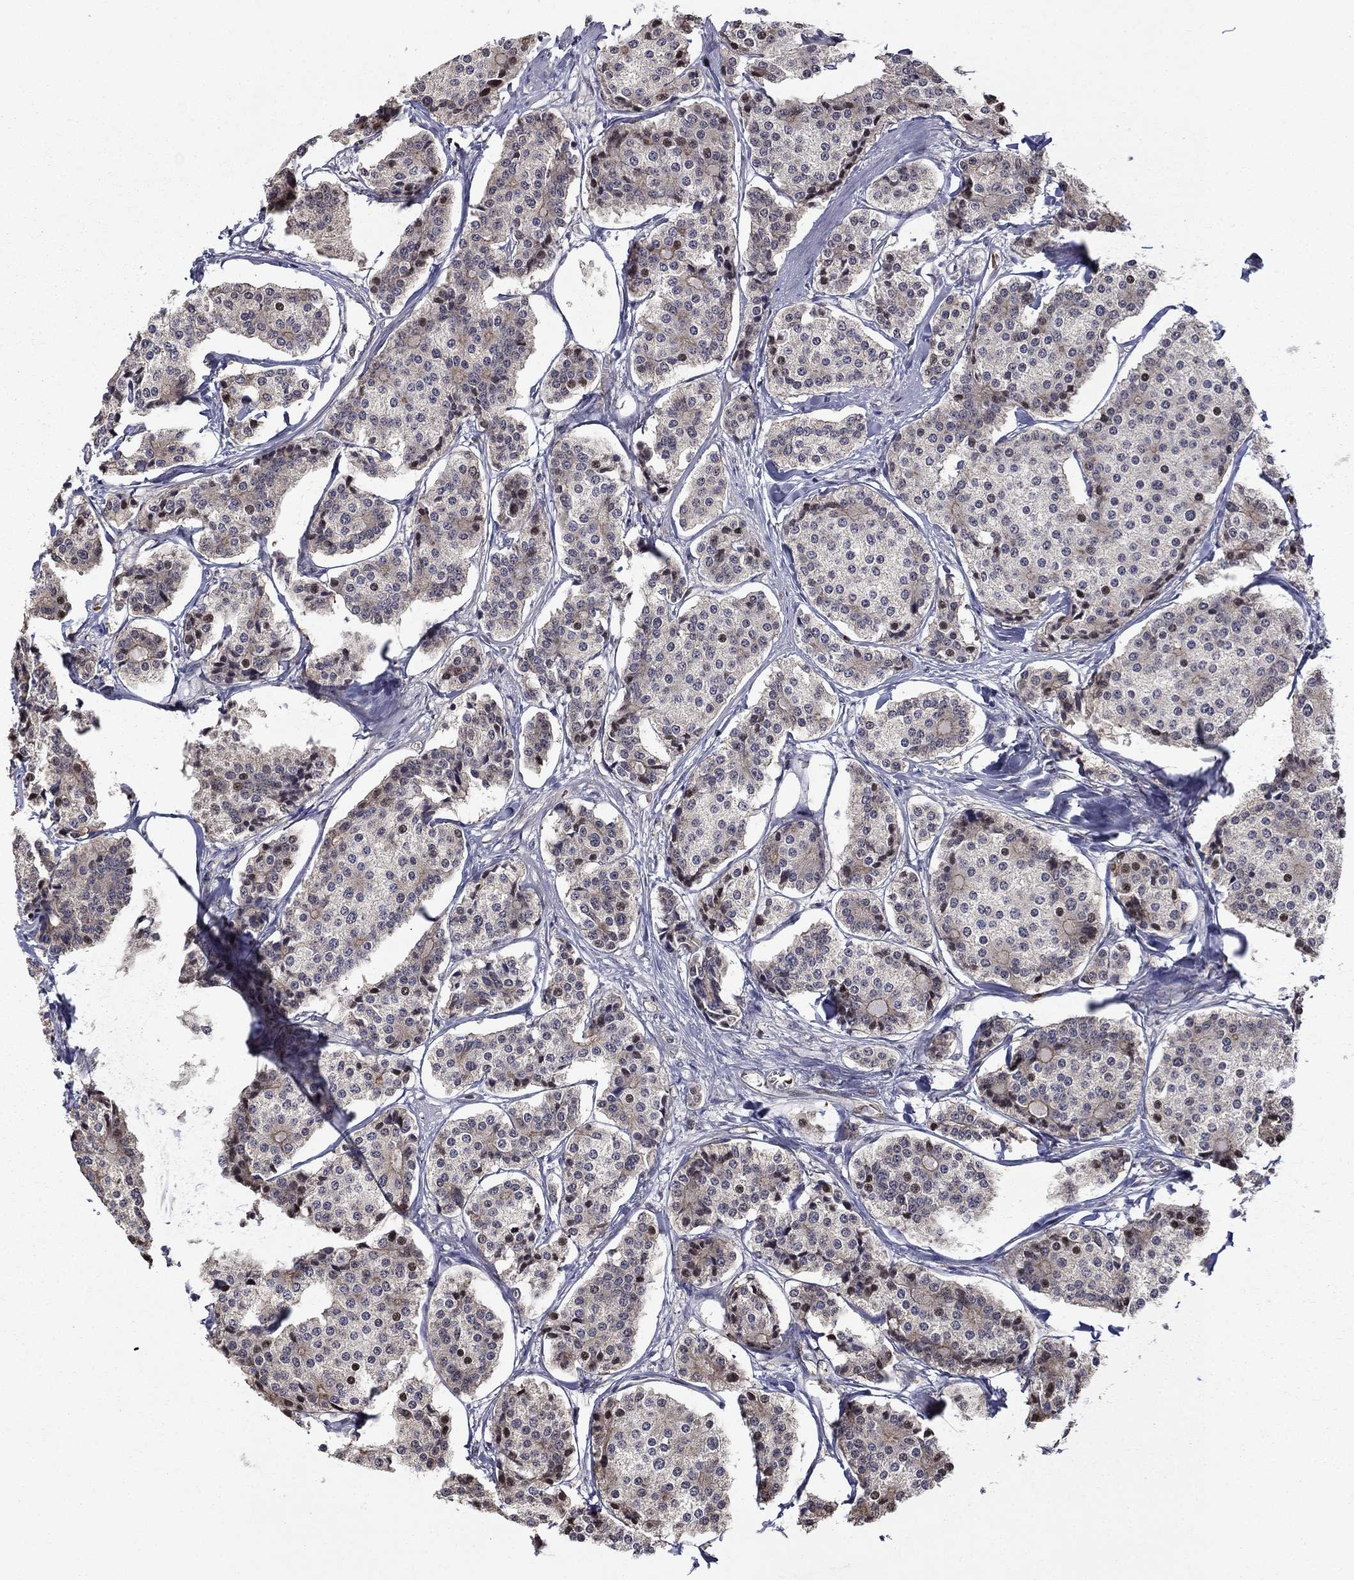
{"staining": {"intensity": "negative", "quantity": "none", "location": "none"}, "tissue": "carcinoid", "cell_type": "Tumor cells", "image_type": "cancer", "snomed": [{"axis": "morphology", "description": "Carcinoid, malignant, NOS"}, {"axis": "topography", "description": "Small intestine"}], "caption": "Immunohistochemical staining of malignant carcinoid shows no significant positivity in tumor cells.", "gene": "B3GAT1", "patient": {"sex": "female", "age": 65}}